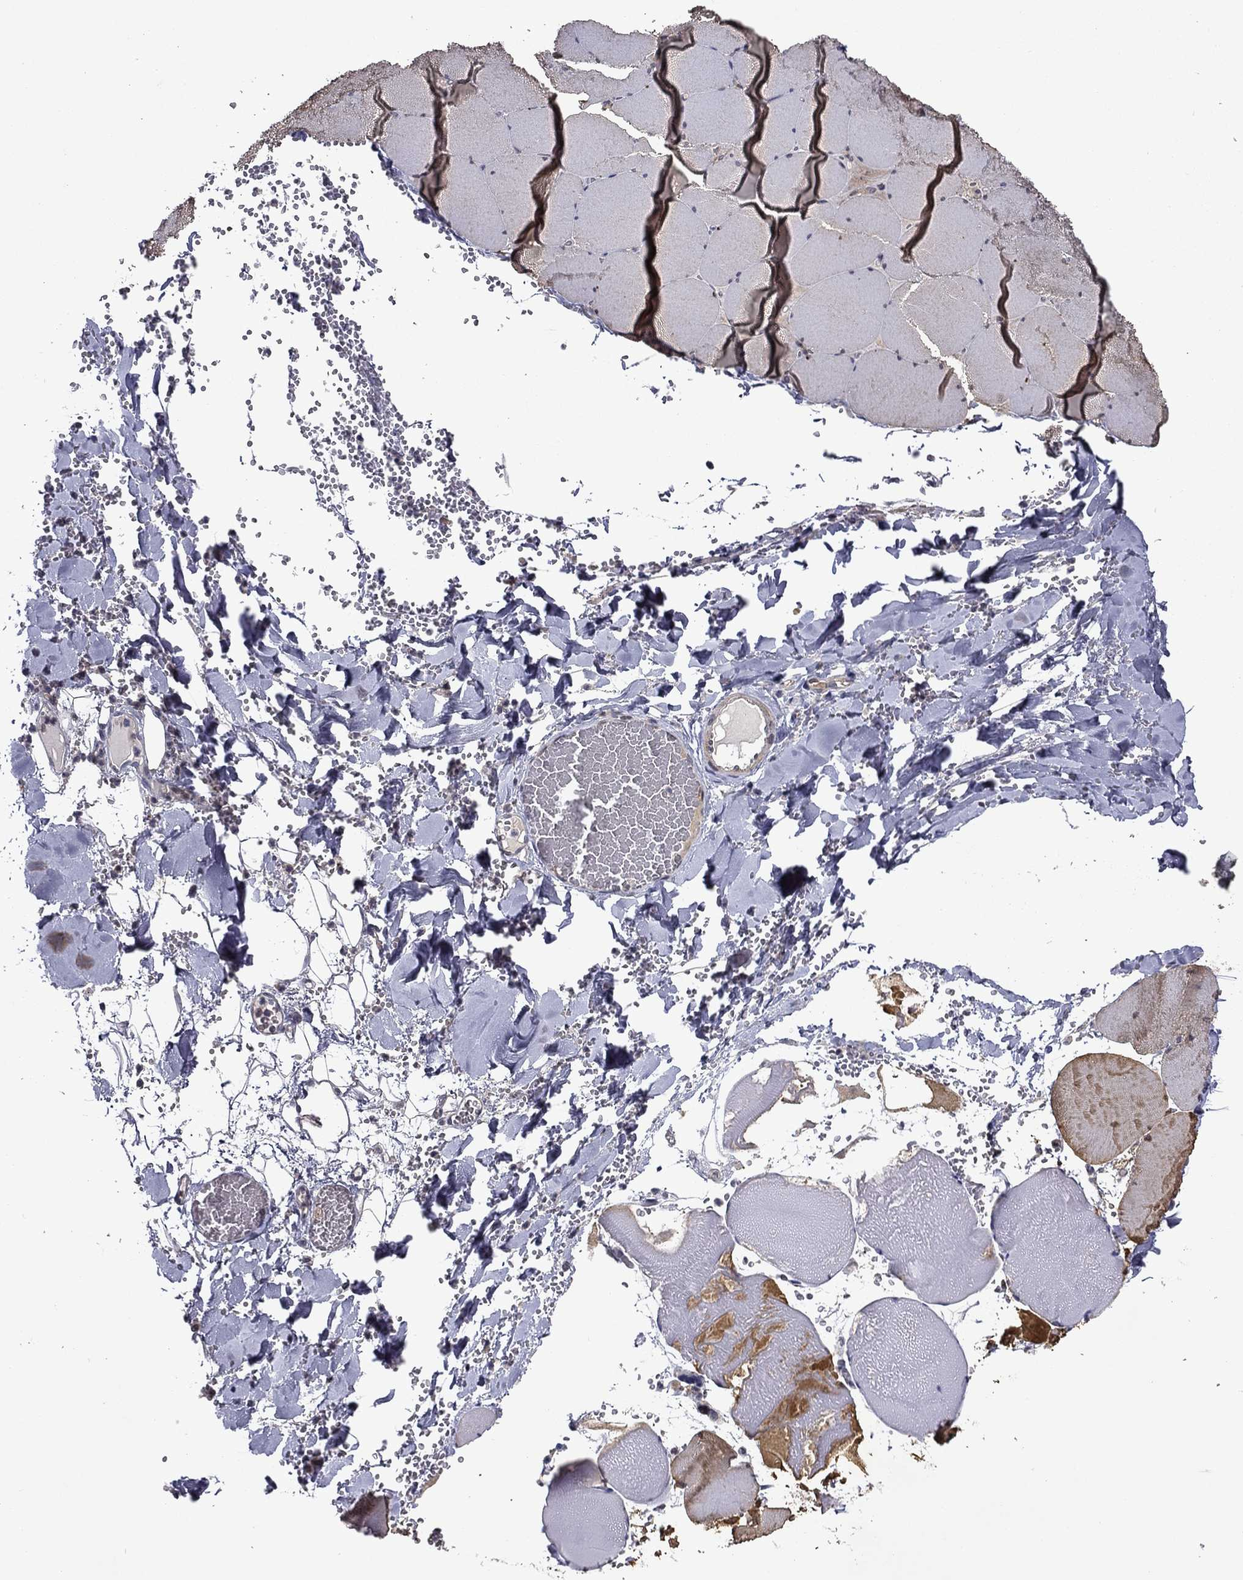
{"staining": {"intensity": "negative", "quantity": "none", "location": "none"}, "tissue": "skeletal muscle", "cell_type": "Myocytes", "image_type": "normal", "snomed": [{"axis": "morphology", "description": "Normal tissue, NOS"}, {"axis": "morphology", "description": "Malignant melanoma, Metastatic site"}, {"axis": "topography", "description": "Skeletal muscle"}], "caption": "This is an immunohistochemistry photomicrograph of unremarkable skeletal muscle. There is no staining in myocytes.", "gene": "B3GAT1", "patient": {"sex": "male", "age": 50}}